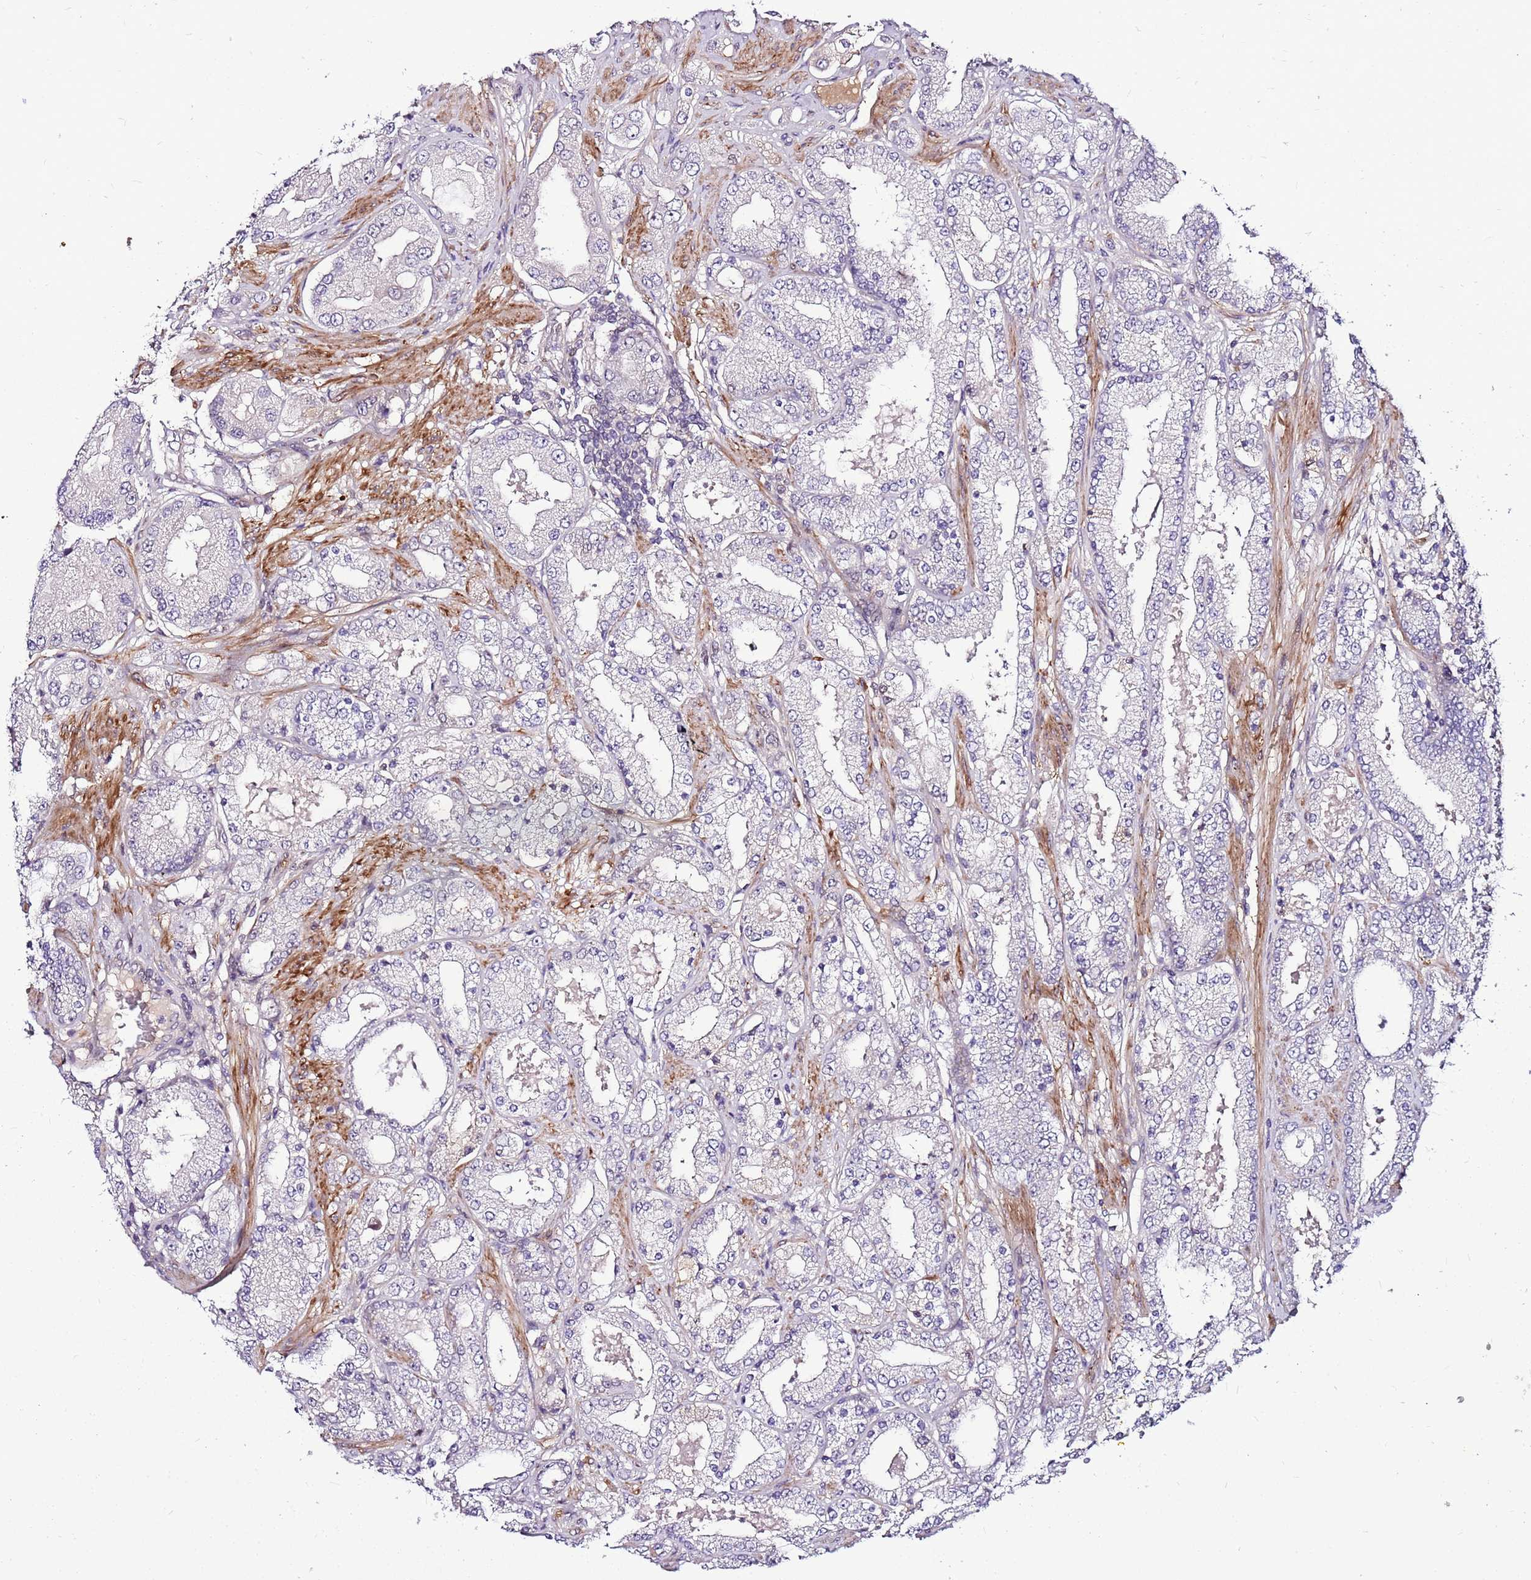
{"staining": {"intensity": "negative", "quantity": "none", "location": "none"}, "tissue": "prostate cancer", "cell_type": "Tumor cells", "image_type": "cancer", "snomed": [{"axis": "morphology", "description": "Adenocarcinoma, High grade"}, {"axis": "topography", "description": "Prostate"}], "caption": "Tumor cells show no significant protein positivity in prostate cancer.", "gene": "POLE3", "patient": {"sex": "male", "age": 68}}